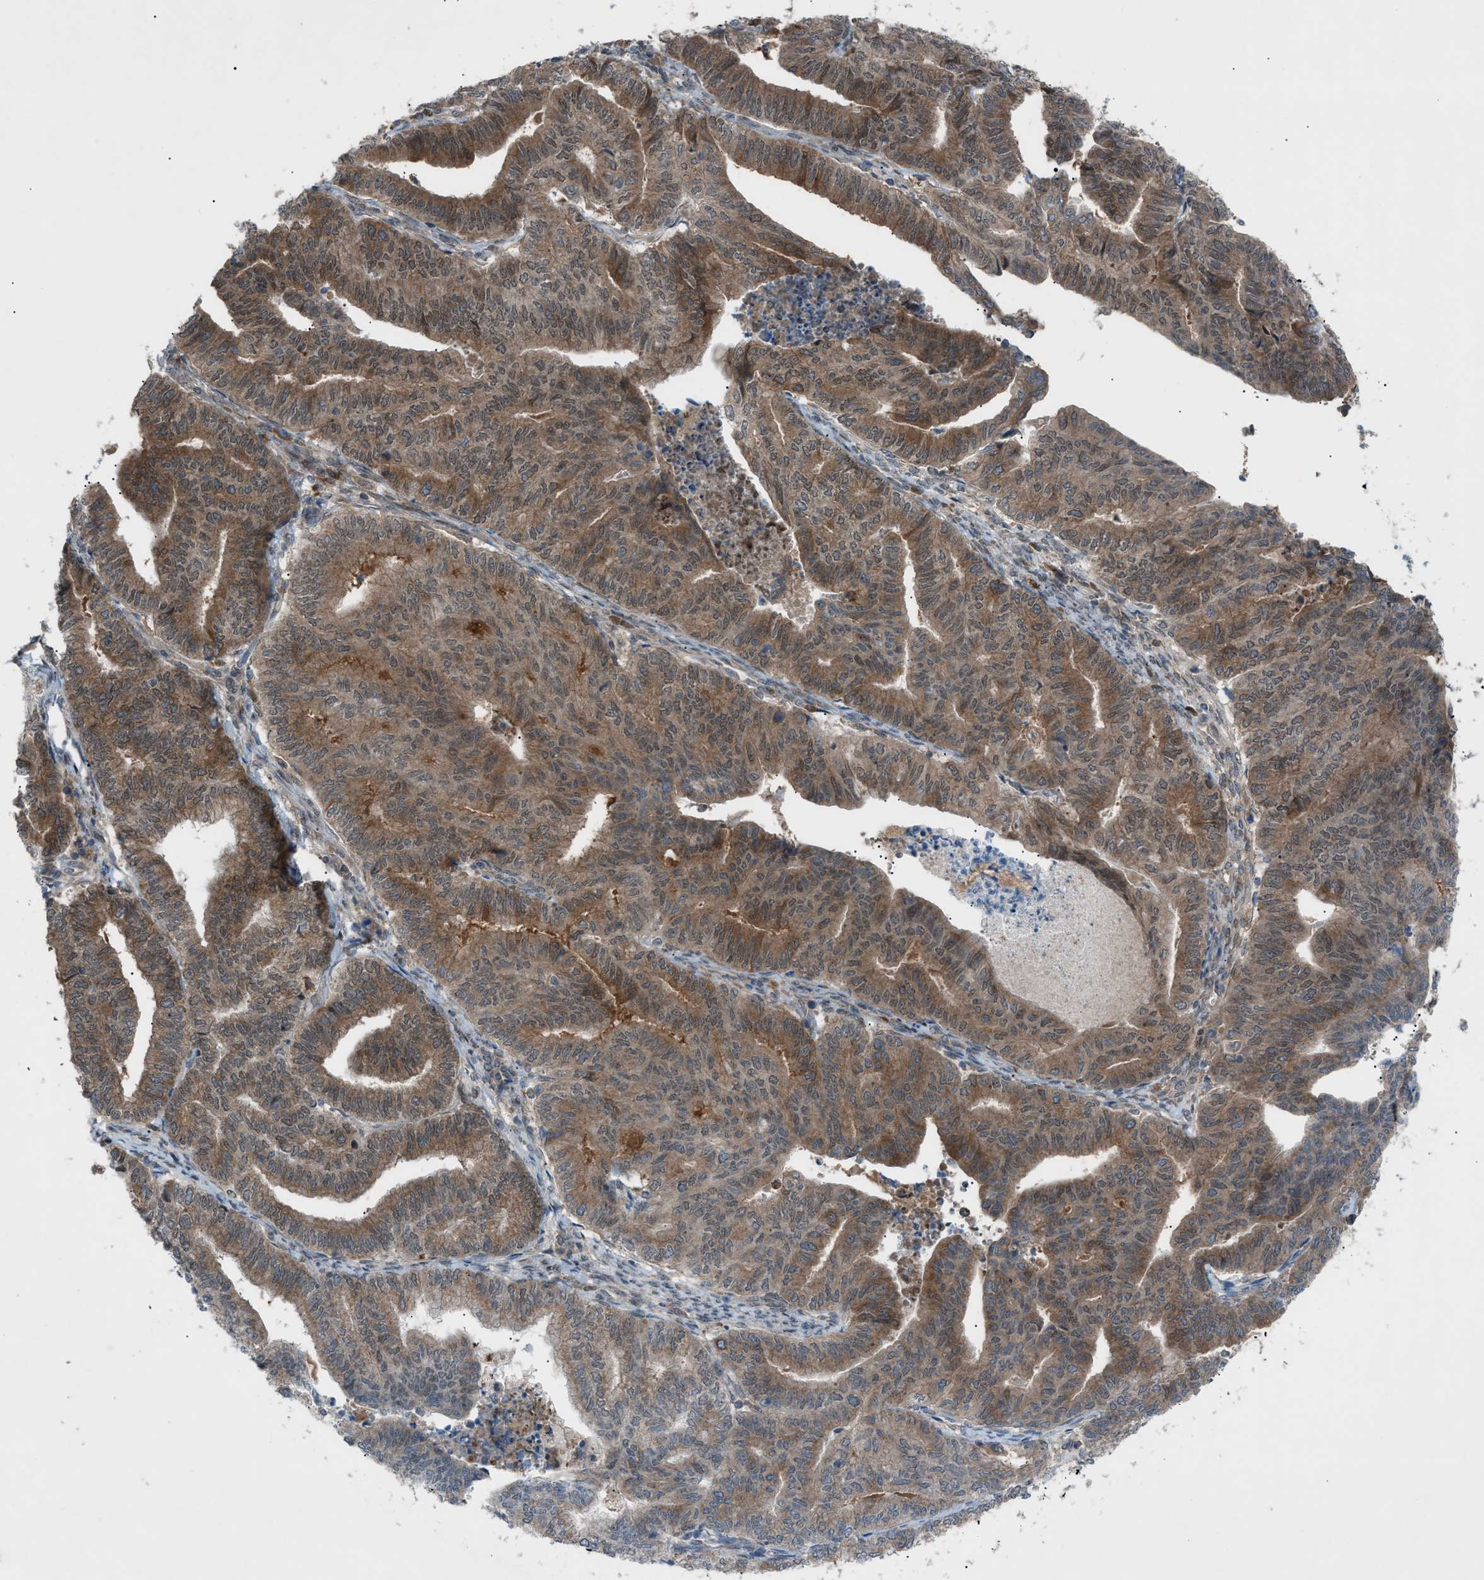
{"staining": {"intensity": "moderate", "quantity": ">75%", "location": "cytoplasmic/membranous,nuclear"}, "tissue": "endometrial cancer", "cell_type": "Tumor cells", "image_type": "cancer", "snomed": [{"axis": "morphology", "description": "Adenocarcinoma, NOS"}, {"axis": "topography", "description": "Endometrium"}], "caption": "IHC of endometrial cancer demonstrates medium levels of moderate cytoplasmic/membranous and nuclear positivity in about >75% of tumor cells.", "gene": "DYRK1A", "patient": {"sex": "female", "age": 79}}